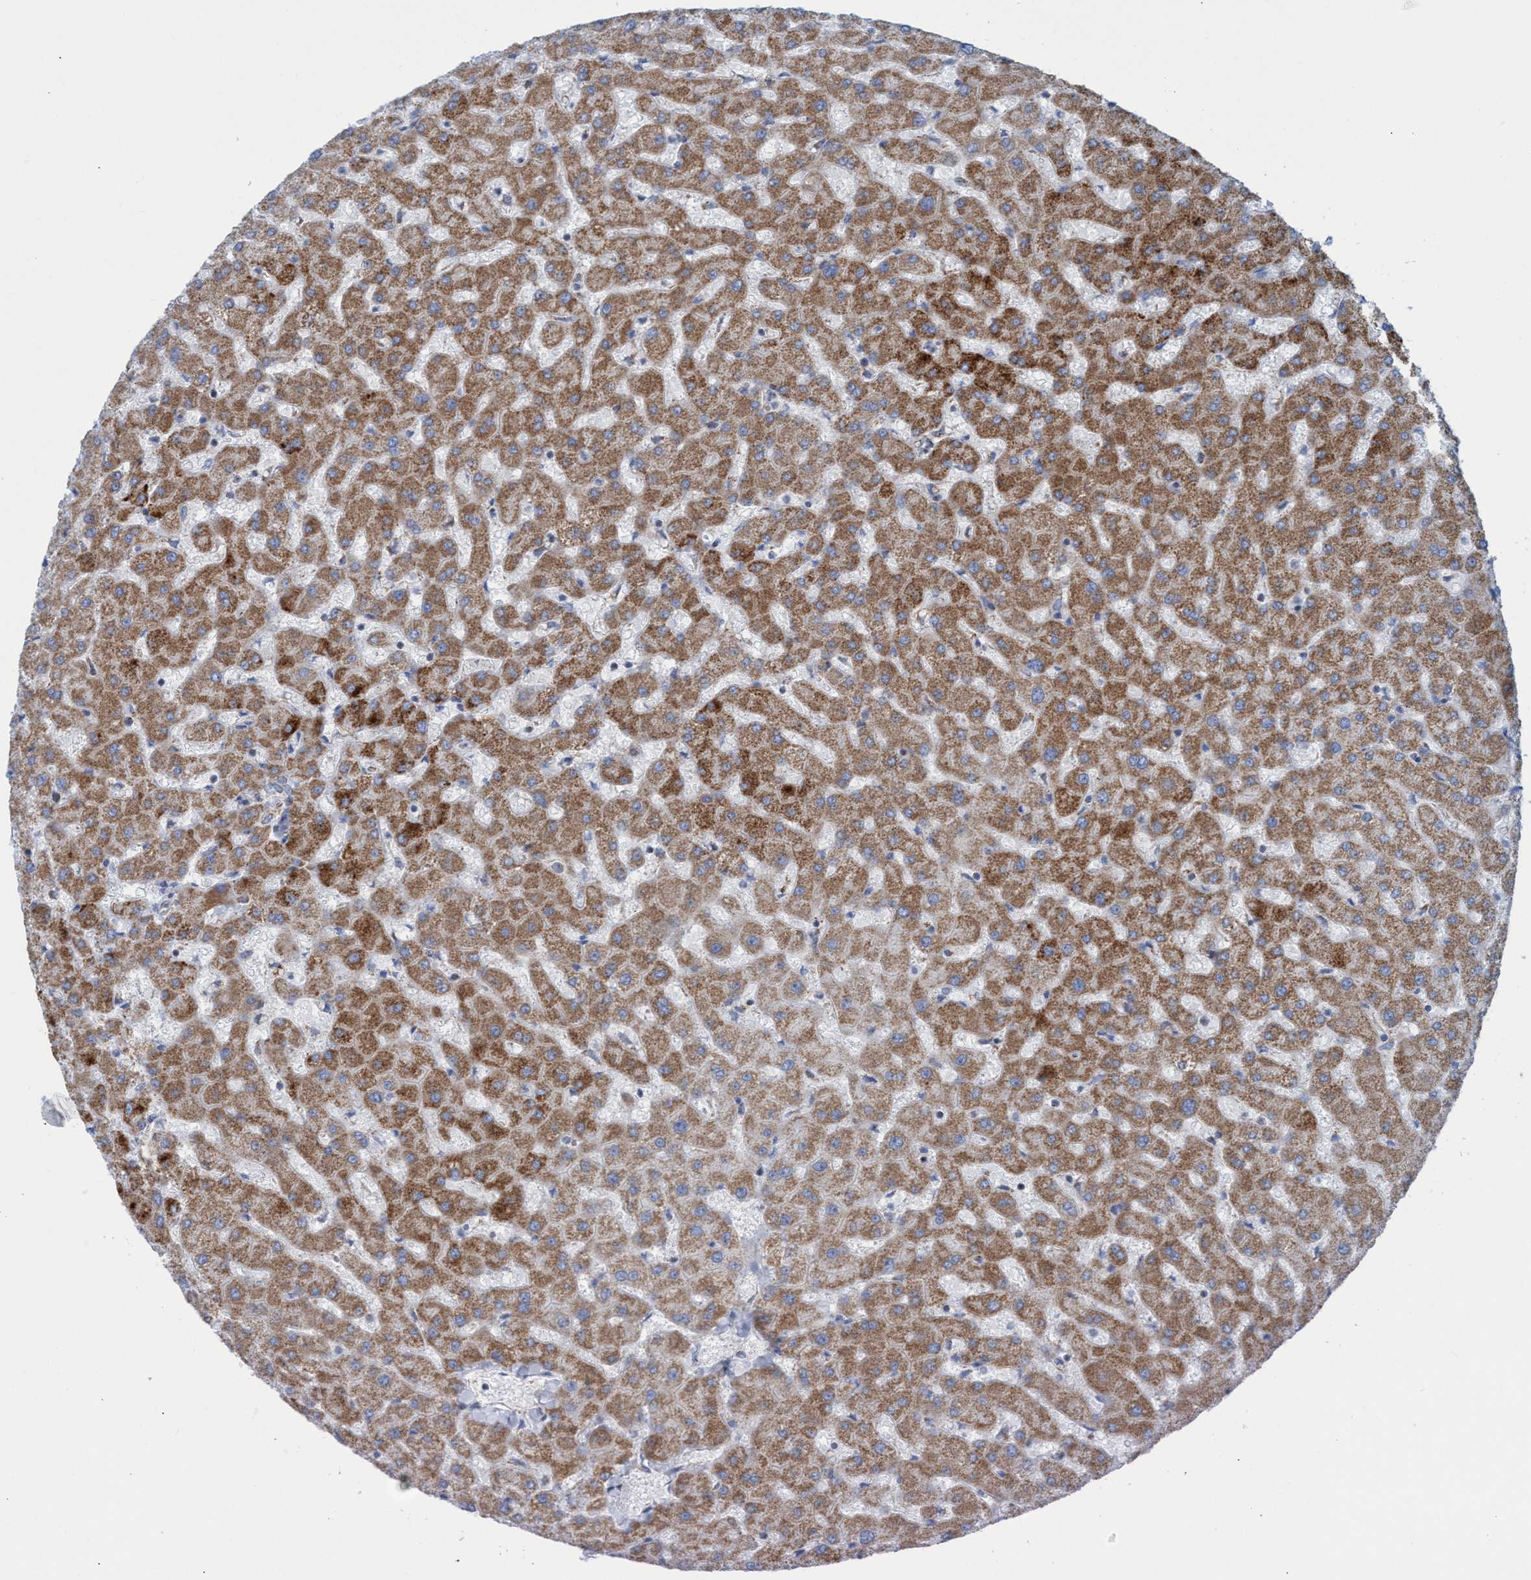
{"staining": {"intensity": "weak", "quantity": "25%-75%", "location": "cytoplasmic/membranous"}, "tissue": "liver", "cell_type": "Cholangiocytes", "image_type": "normal", "snomed": [{"axis": "morphology", "description": "Normal tissue, NOS"}, {"axis": "topography", "description": "Liver"}], "caption": "This histopathology image shows IHC staining of benign human liver, with low weak cytoplasmic/membranous positivity in approximately 25%-75% of cholangiocytes.", "gene": "GGA3", "patient": {"sex": "female", "age": 63}}